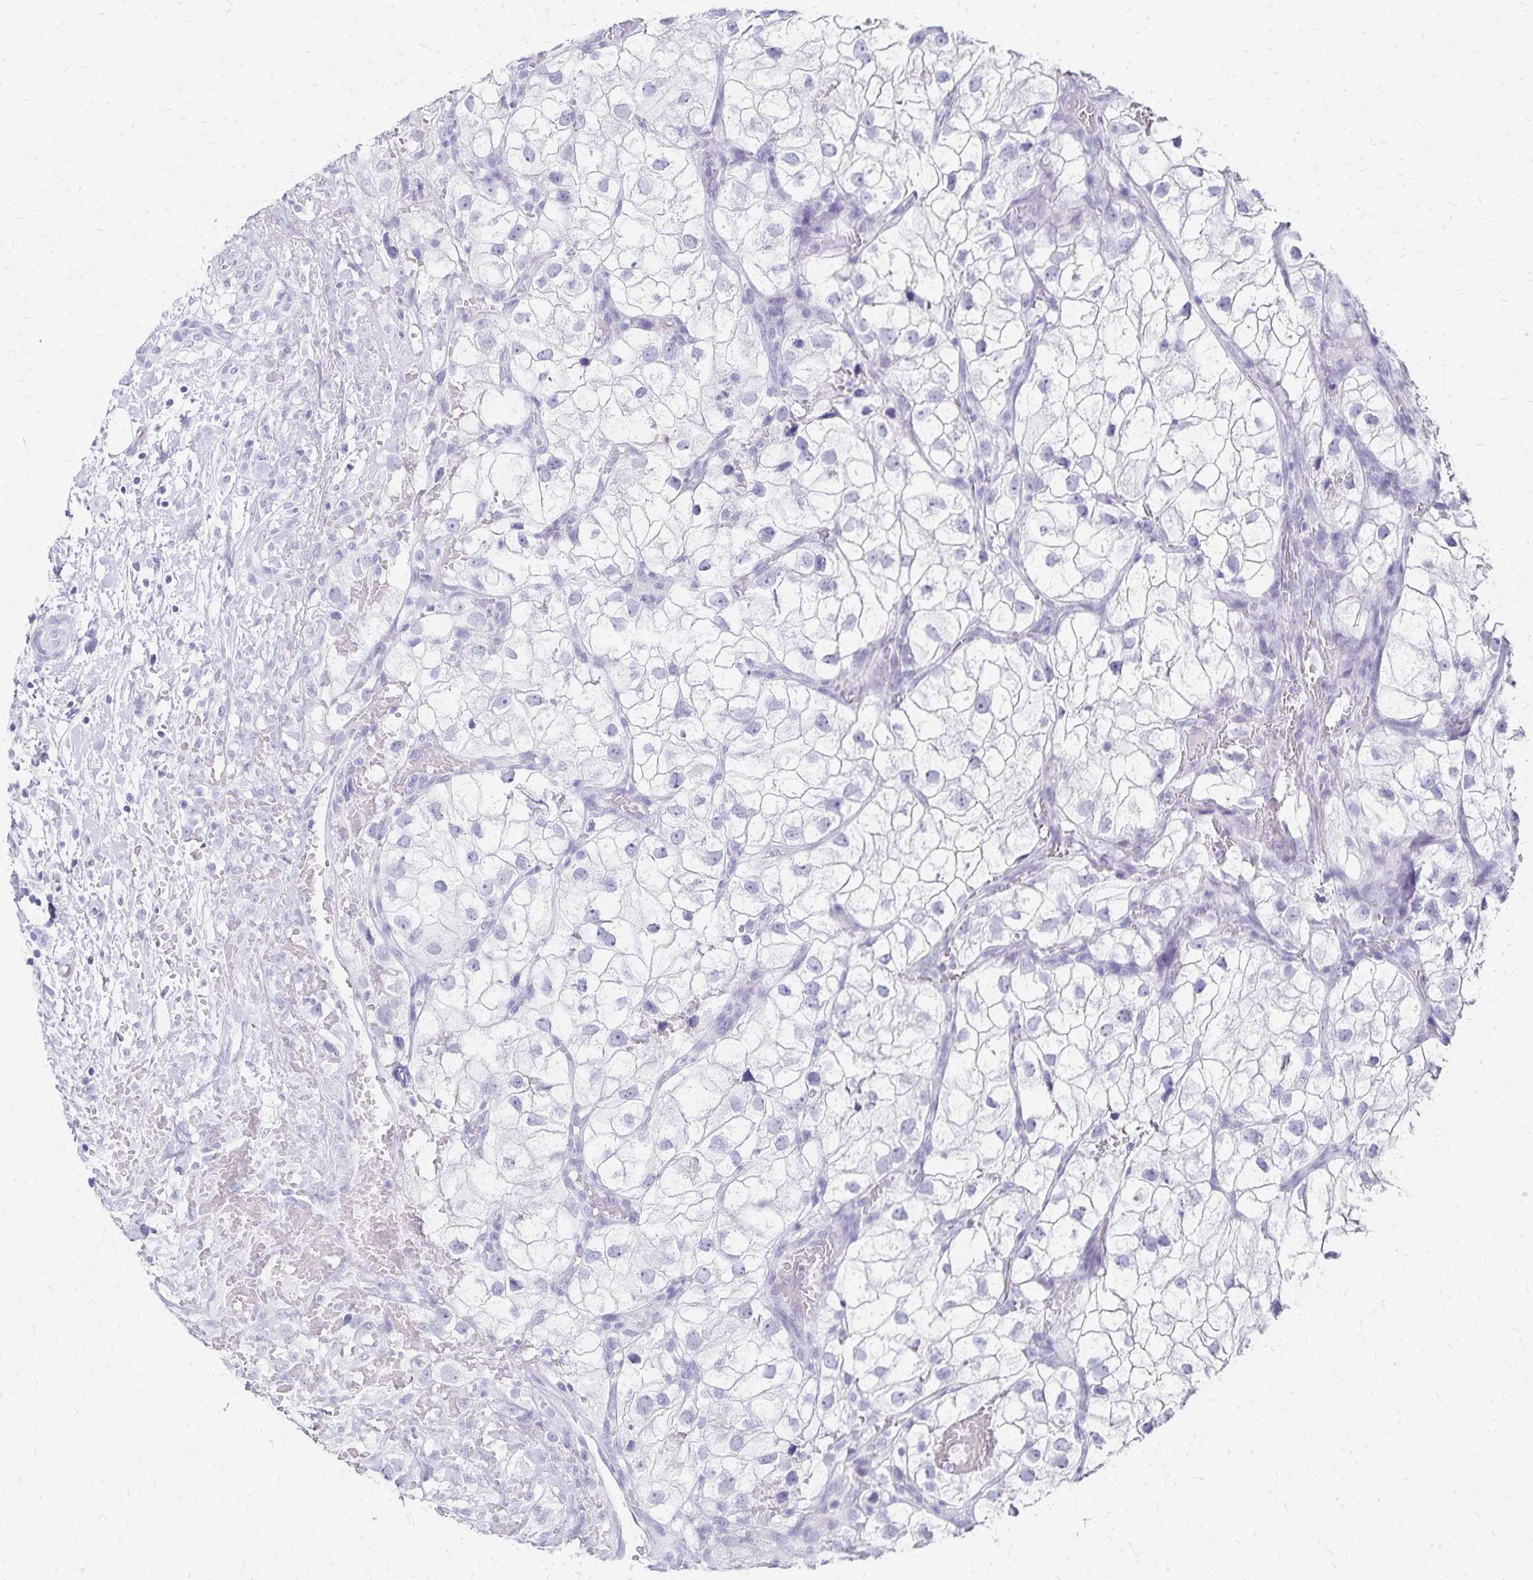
{"staining": {"intensity": "negative", "quantity": "none", "location": "none"}, "tissue": "renal cancer", "cell_type": "Tumor cells", "image_type": "cancer", "snomed": [{"axis": "morphology", "description": "Adenocarcinoma, NOS"}, {"axis": "topography", "description": "Kidney"}], "caption": "High magnification brightfield microscopy of renal cancer (adenocarcinoma) stained with DAB (3,3'-diaminobenzidine) (brown) and counterstained with hematoxylin (blue): tumor cells show no significant staining.", "gene": "GIP", "patient": {"sex": "male", "age": 59}}